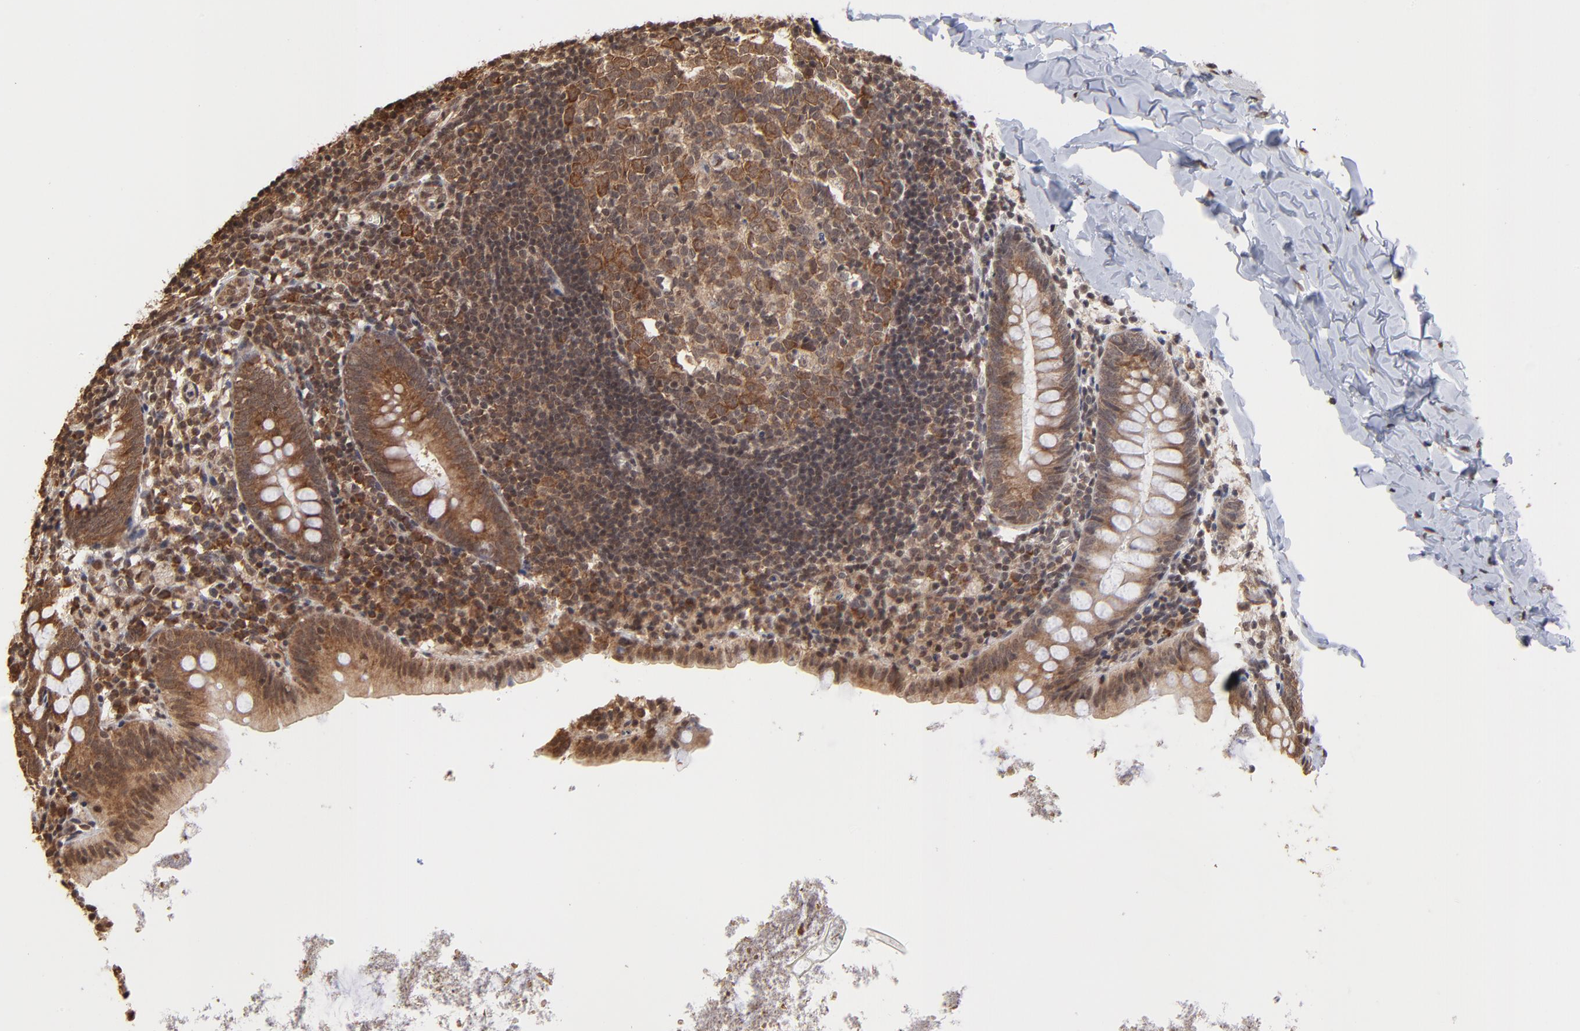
{"staining": {"intensity": "moderate", "quantity": ">75%", "location": "cytoplasmic/membranous"}, "tissue": "appendix", "cell_type": "Glandular cells", "image_type": "normal", "snomed": [{"axis": "morphology", "description": "Normal tissue, NOS"}, {"axis": "topography", "description": "Appendix"}], "caption": "High-power microscopy captured an immunohistochemistry photomicrograph of unremarkable appendix, revealing moderate cytoplasmic/membranous expression in approximately >75% of glandular cells.", "gene": "BRPF1", "patient": {"sex": "female", "age": 9}}